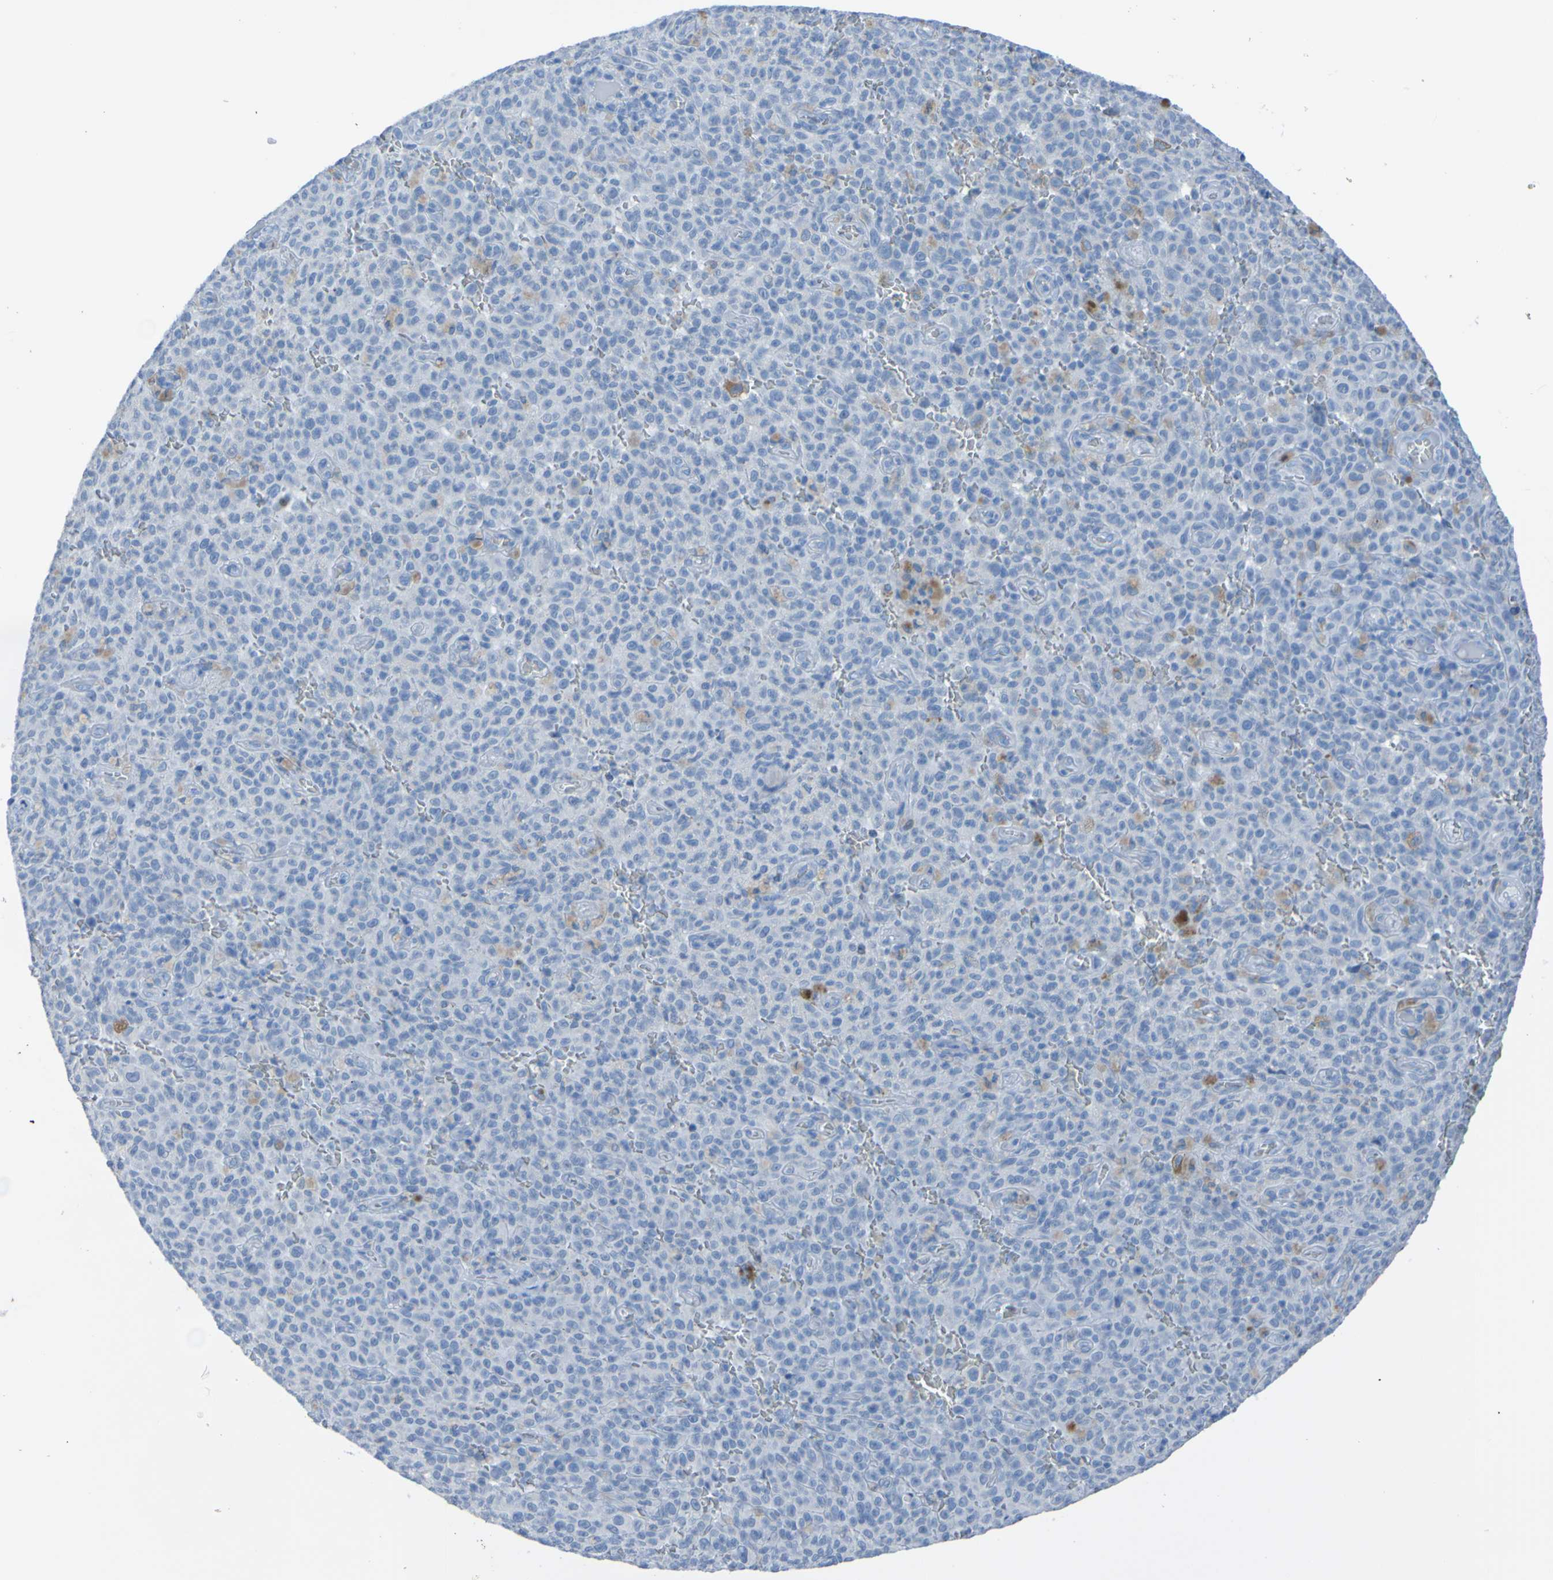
{"staining": {"intensity": "negative", "quantity": "none", "location": "none"}, "tissue": "melanoma", "cell_type": "Tumor cells", "image_type": "cancer", "snomed": [{"axis": "morphology", "description": "Malignant melanoma, NOS"}, {"axis": "topography", "description": "Skin"}], "caption": "The IHC image has no significant expression in tumor cells of melanoma tissue.", "gene": "ACMSD", "patient": {"sex": "female", "age": 82}}